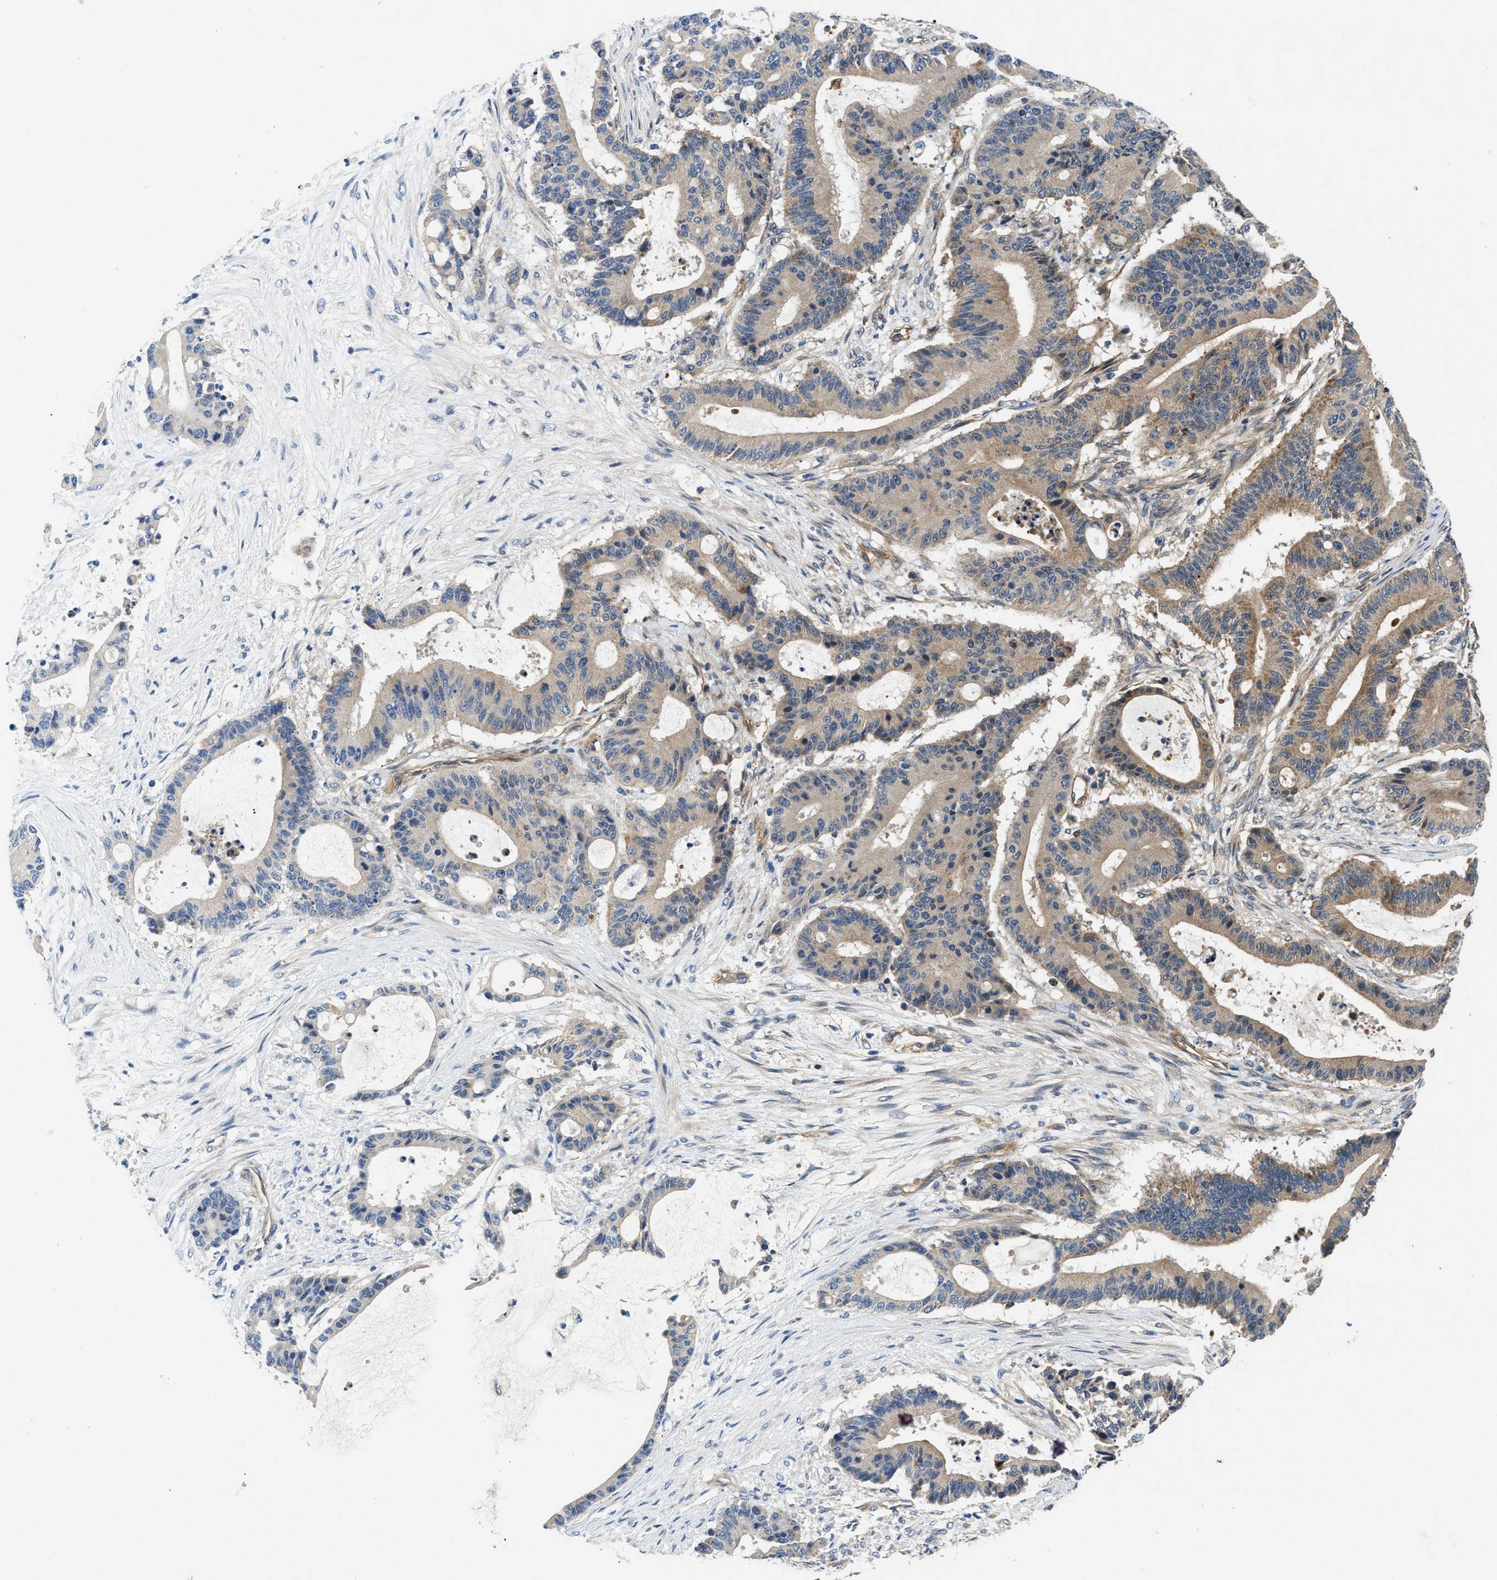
{"staining": {"intensity": "weak", "quantity": ">75%", "location": "cytoplasmic/membranous"}, "tissue": "liver cancer", "cell_type": "Tumor cells", "image_type": "cancer", "snomed": [{"axis": "morphology", "description": "Cholangiocarcinoma"}, {"axis": "topography", "description": "Liver"}], "caption": "Human cholangiocarcinoma (liver) stained with a protein marker demonstrates weak staining in tumor cells.", "gene": "PNPLA8", "patient": {"sex": "female", "age": 73}}